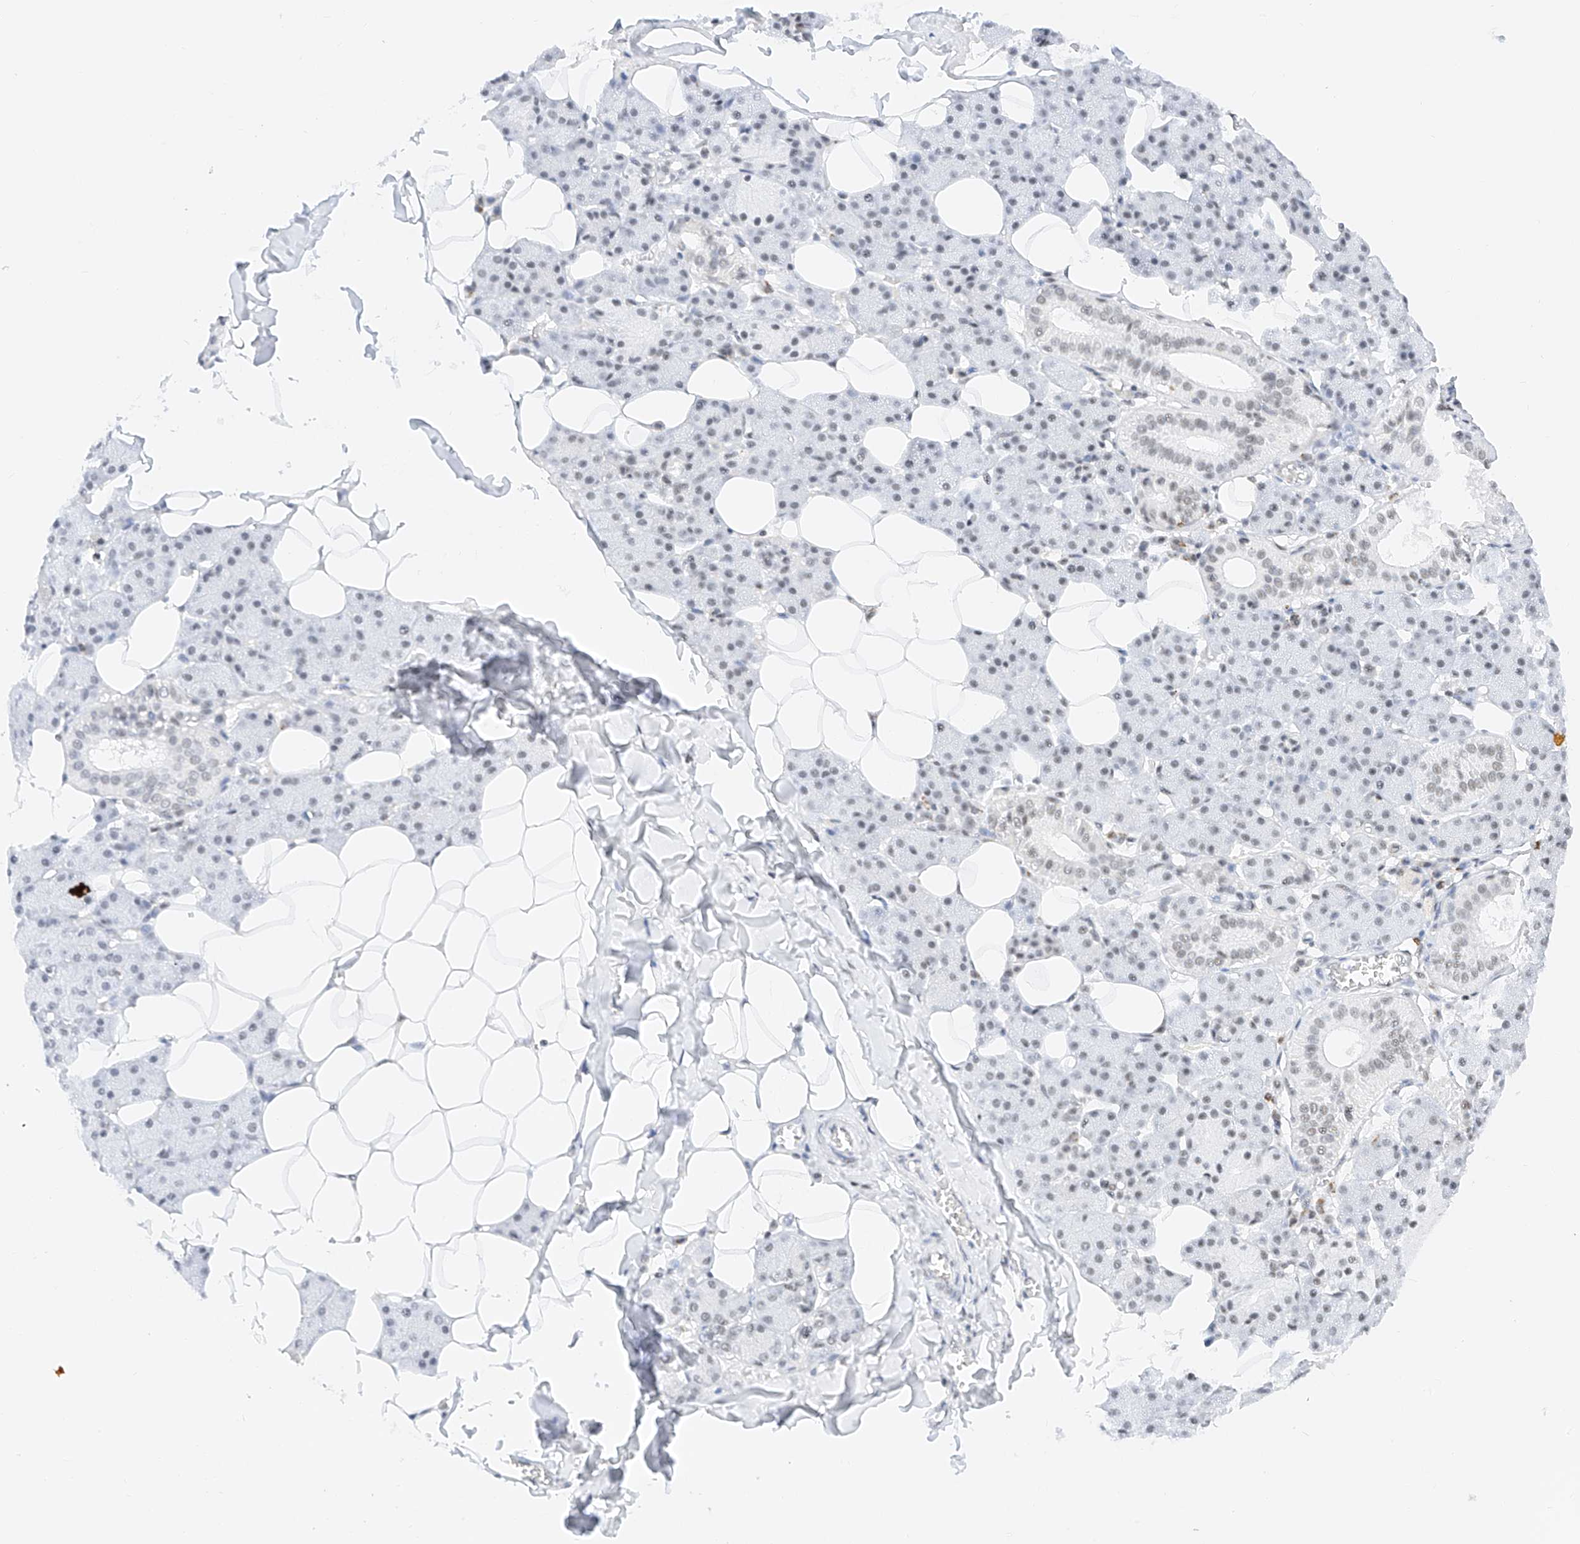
{"staining": {"intensity": "negative", "quantity": "none", "location": "none"}, "tissue": "salivary gland", "cell_type": "Glandular cells", "image_type": "normal", "snomed": [{"axis": "morphology", "description": "Normal tissue, NOS"}, {"axis": "topography", "description": "Salivary gland"}], "caption": "A micrograph of salivary gland stained for a protein displays no brown staining in glandular cells. (Immunohistochemistry, brightfield microscopy, high magnification).", "gene": "NRF1", "patient": {"sex": "female", "age": 33}}